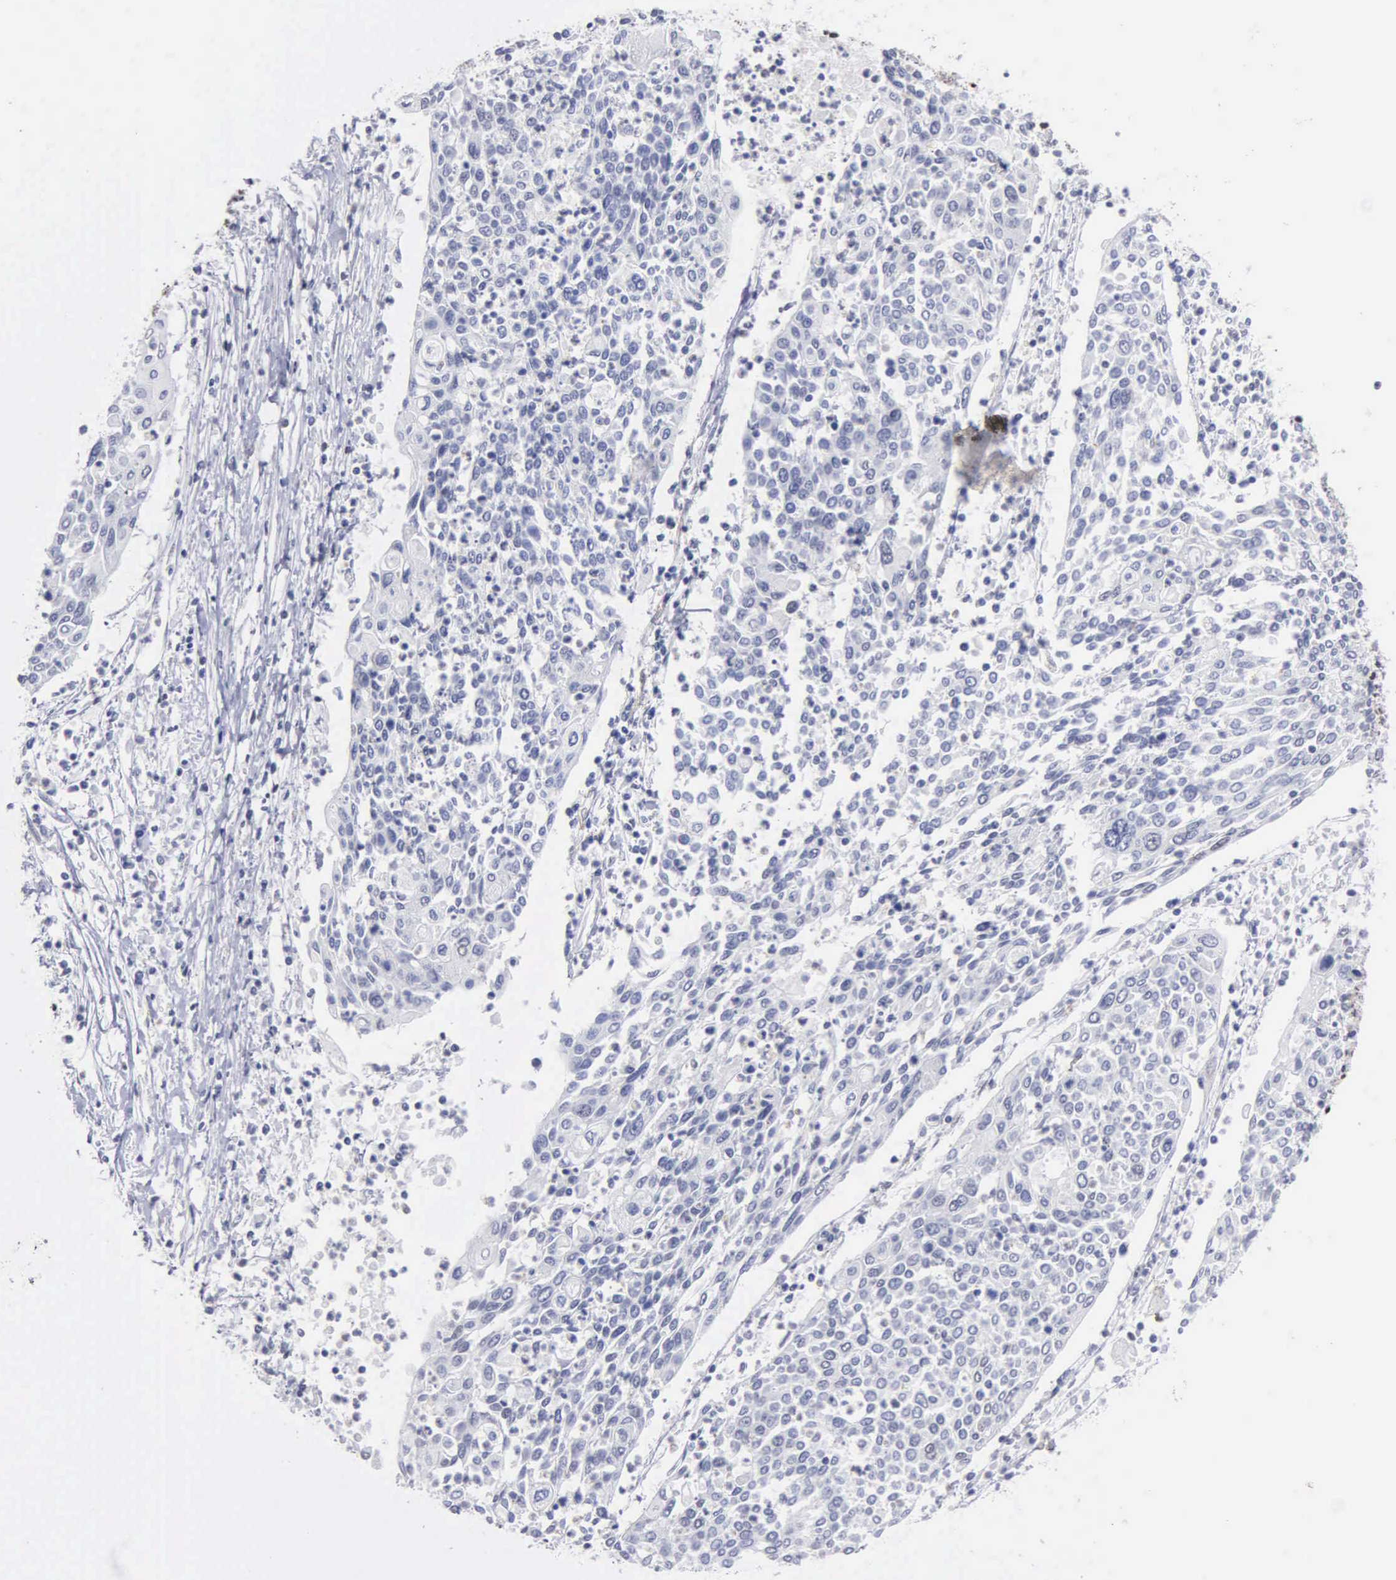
{"staining": {"intensity": "weak", "quantity": "<25%", "location": "nuclear"}, "tissue": "cervical cancer", "cell_type": "Tumor cells", "image_type": "cancer", "snomed": [{"axis": "morphology", "description": "Squamous cell carcinoma, NOS"}, {"axis": "topography", "description": "Cervix"}], "caption": "Immunohistochemistry (IHC) of human squamous cell carcinoma (cervical) shows no staining in tumor cells. Nuclei are stained in blue.", "gene": "CCNG1", "patient": {"sex": "female", "age": 40}}